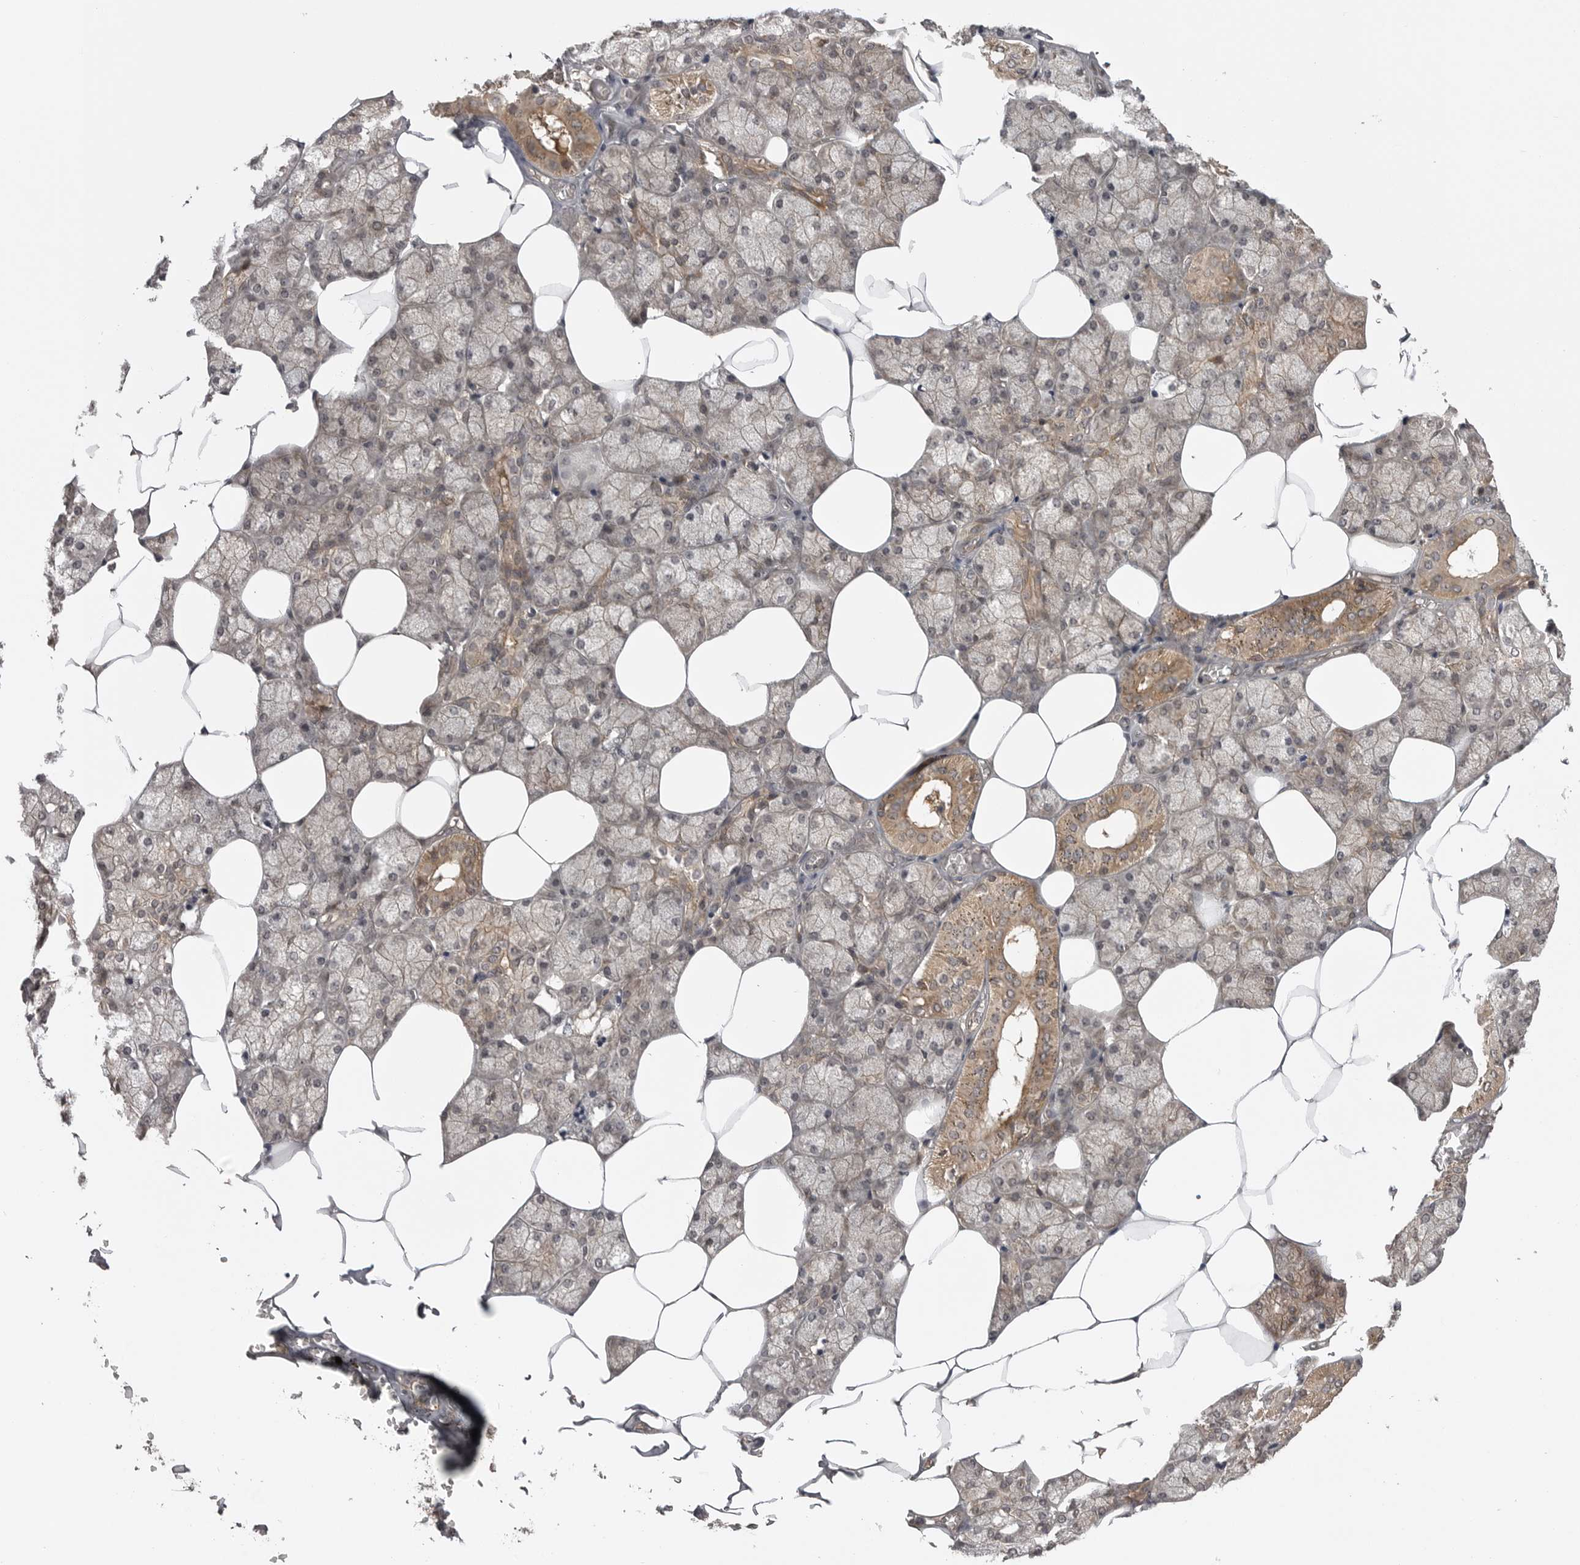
{"staining": {"intensity": "moderate", "quantity": ">75%", "location": "cytoplasmic/membranous"}, "tissue": "salivary gland", "cell_type": "Glandular cells", "image_type": "normal", "snomed": [{"axis": "morphology", "description": "Normal tissue, NOS"}, {"axis": "topography", "description": "Salivary gland"}], "caption": "Immunohistochemical staining of benign salivary gland reveals medium levels of moderate cytoplasmic/membranous expression in approximately >75% of glandular cells. Immunohistochemistry stains the protein of interest in brown and the nuclei are stained blue.", "gene": "STK24", "patient": {"sex": "male", "age": 62}}